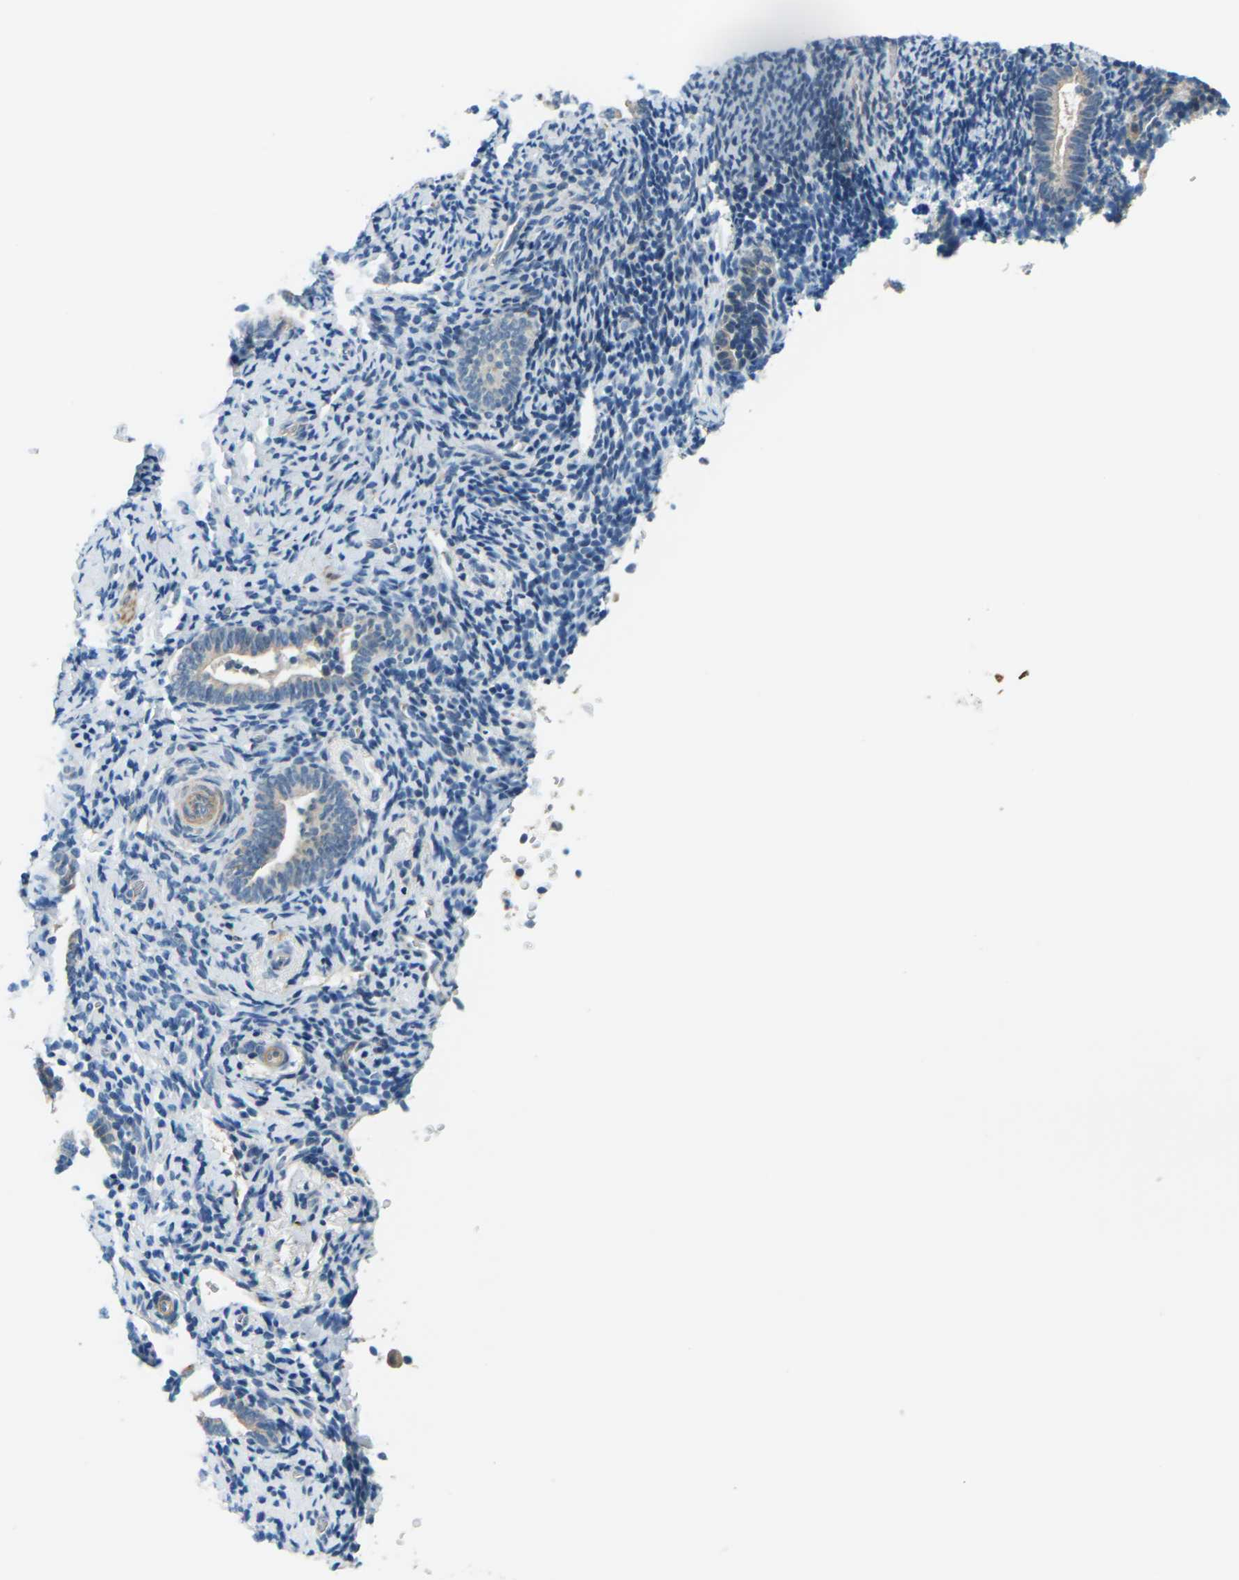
{"staining": {"intensity": "negative", "quantity": "none", "location": "none"}, "tissue": "endometrium", "cell_type": "Cells in endometrial stroma", "image_type": "normal", "snomed": [{"axis": "morphology", "description": "Normal tissue, NOS"}, {"axis": "topography", "description": "Endometrium"}], "caption": "A histopathology image of human endometrium is negative for staining in cells in endometrial stroma. (IHC, brightfield microscopy, high magnification).", "gene": "SLC13A3", "patient": {"sex": "female", "age": 51}}